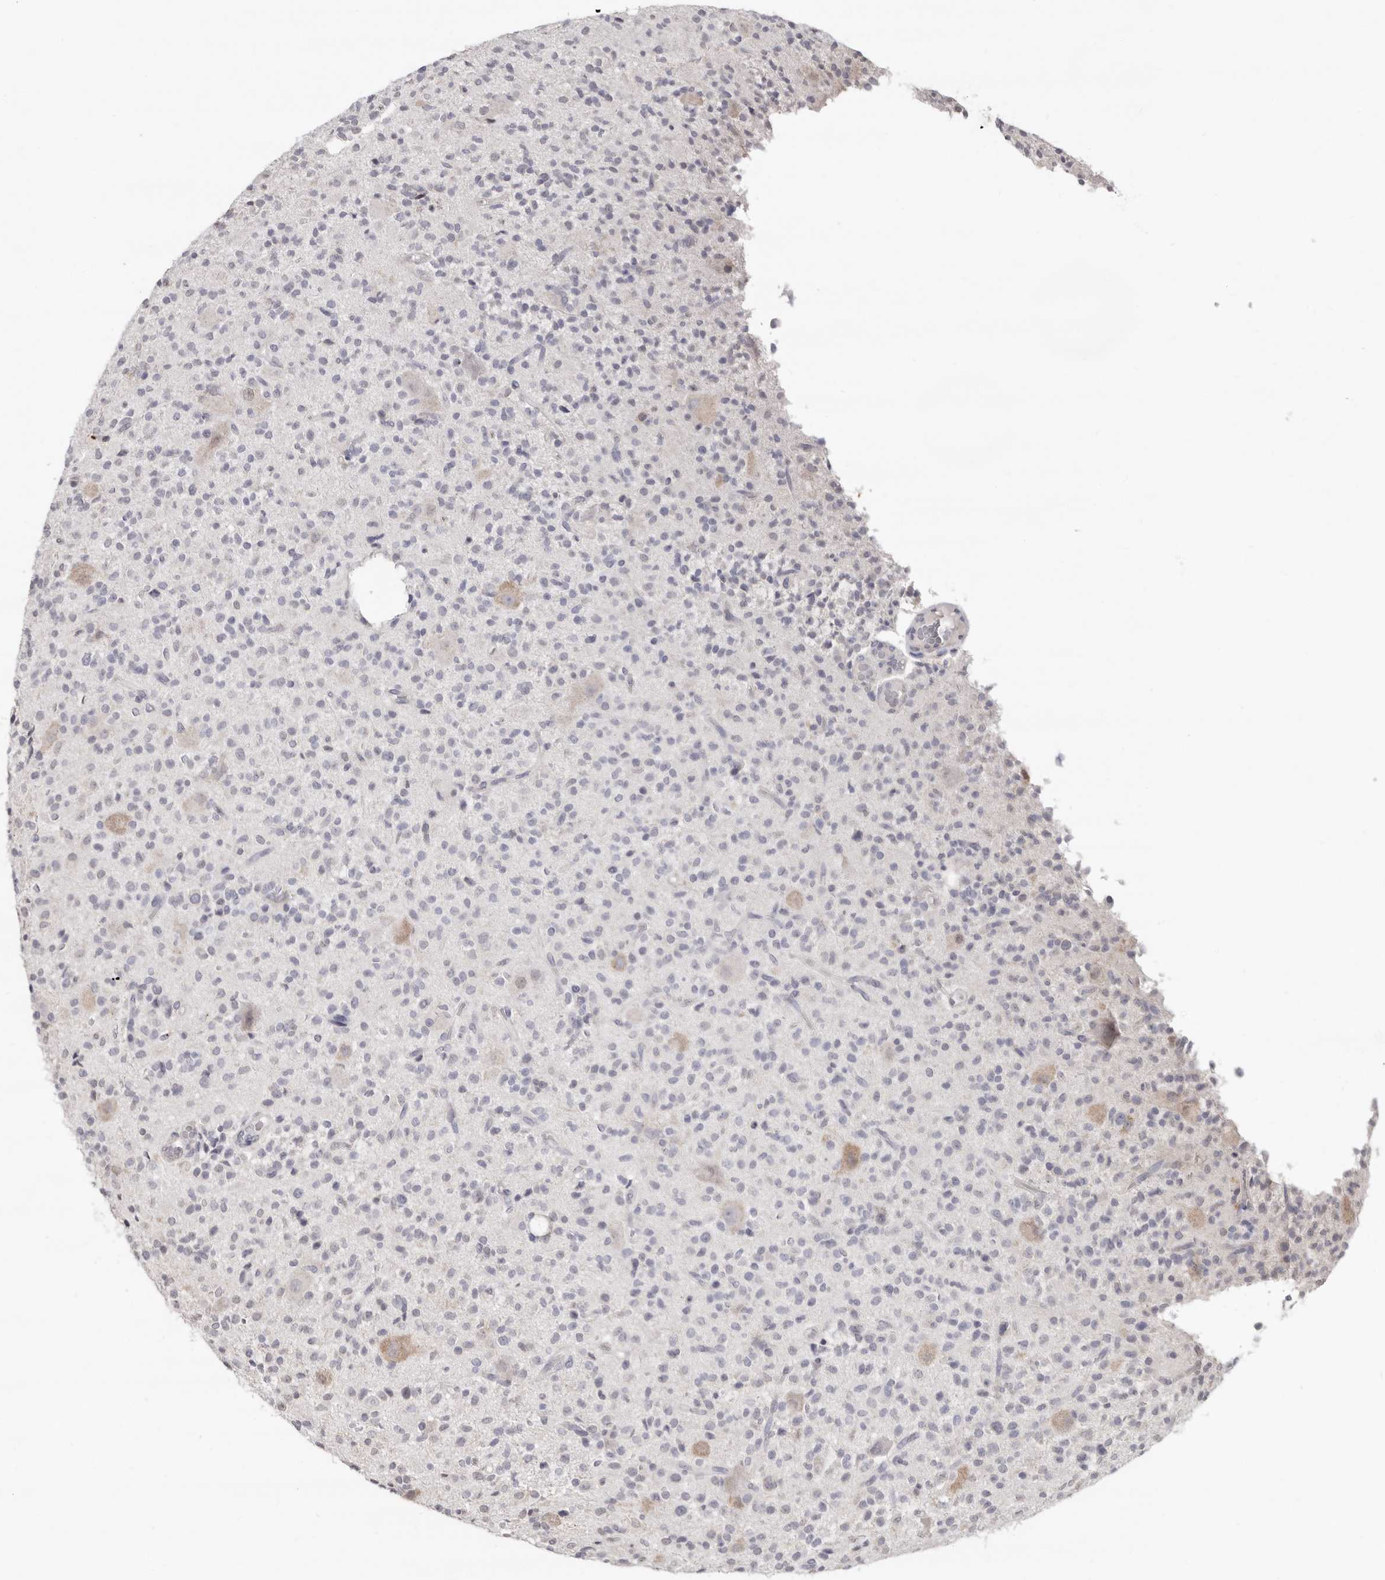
{"staining": {"intensity": "negative", "quantity": "none", "location": "none"}, "tissue": "glioma", "cell_type": "Tumor cells", "image_type": "cancer", "snomed": [{"axis": "morphology", "description": "Glioma, malignant, High grade"}, {"axis": "topography", "description": "Brain"}], "caption": "Immunohistochemistry (IHC) image of neoplastic tissue: human glioma stained with DAB exhibits no significant protein staining in tumor cells.", "gene": "LINGO2", "patient": {"sex": "male", "age": 34}}